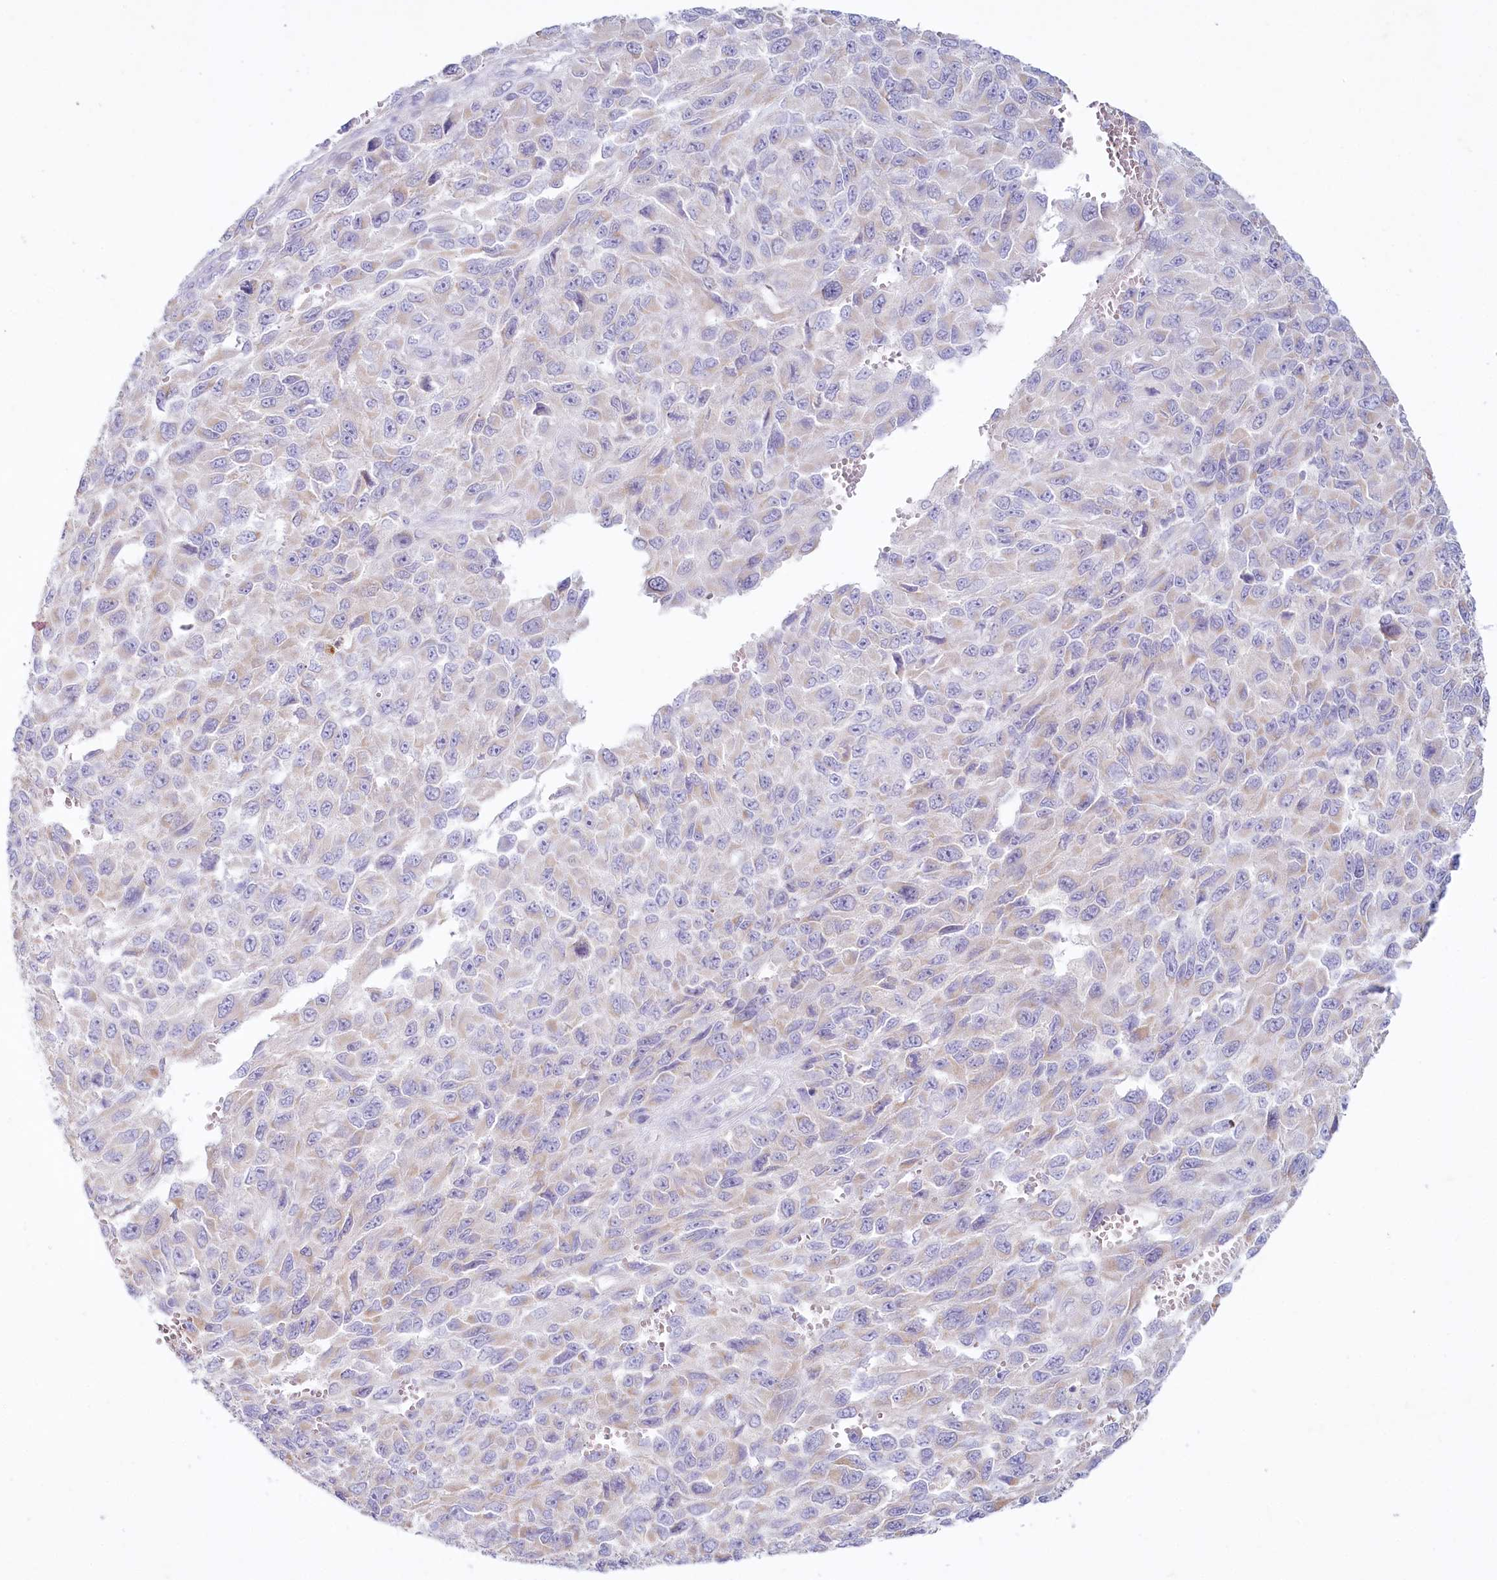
{"staining": {"intensity": "negative", "quantity": "none", "location": "none"}, "tissue": "melanoma", "cell_type": "Tumor cells", "image_type": "cancer", "snomed": [{"axis": "morphology", "description": "Normal tissue, NOS"}, {"axis": "morphology", "description": "Malignant melanoma, NOS"}, {"axis": "topography", "description": "Skin"}], "caption": "Tumor cells show no significant protein positivity in melanoma.", "gene": "PSAPL1", "patient": {"sex": "female", "age": 96}}